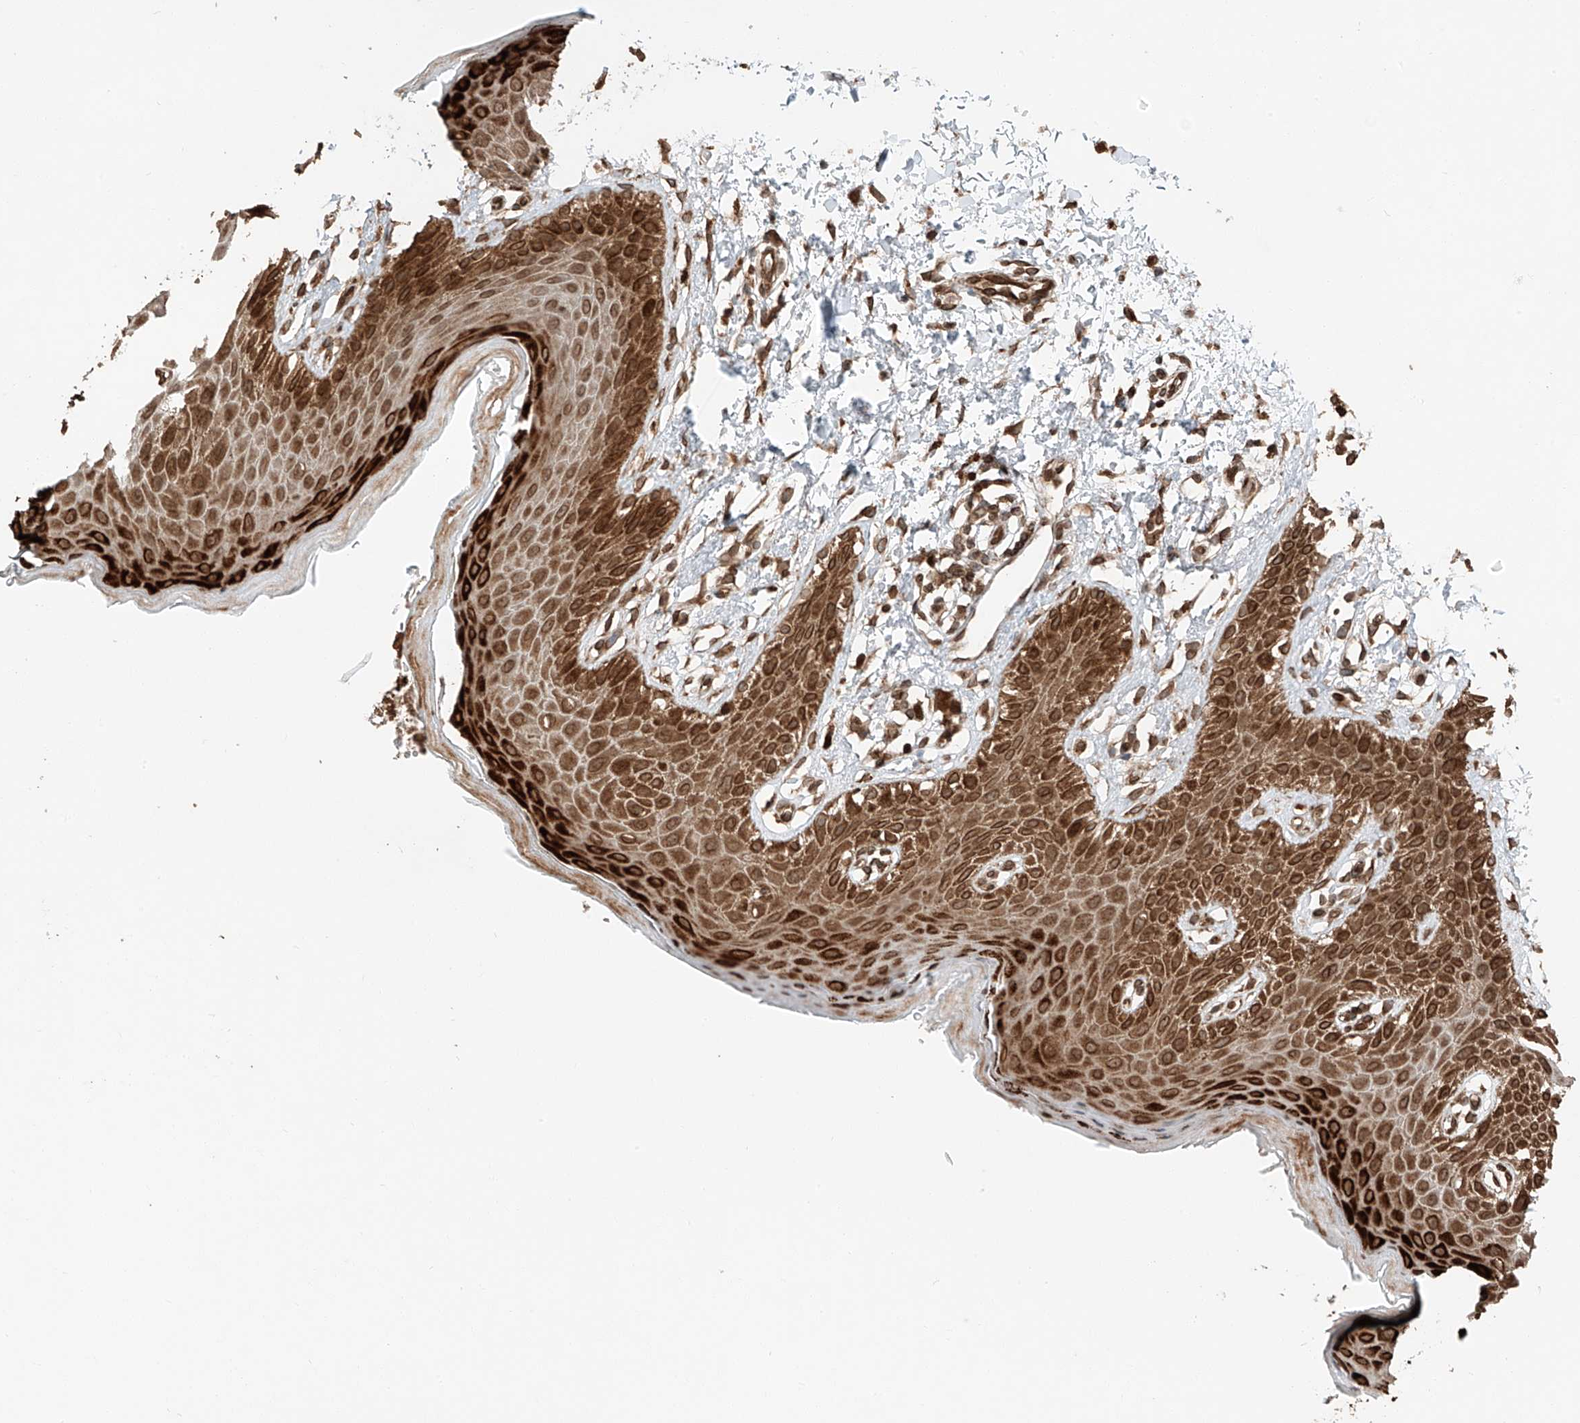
{"staining": {"intensity": "strong", "quantity": ">75%", "location": "cytoplasmic/membranous"}, "tissue": "skin", "cell_type": "Epidermal cells", "image_type": "normal", "snomed": [{"axis": "morphology", "description": "Normal tissue, NOS"}, {"axis": "topography", "description": "Anal"}], "caption": "The micrograph shows immunohistochemical staining of benign skin. There is strong cytoplasmic/membranous positivity is seen in about >75% of epidermal cells.", "gene": "CEP162", "patient": {"sex": "male", "age": 44}}